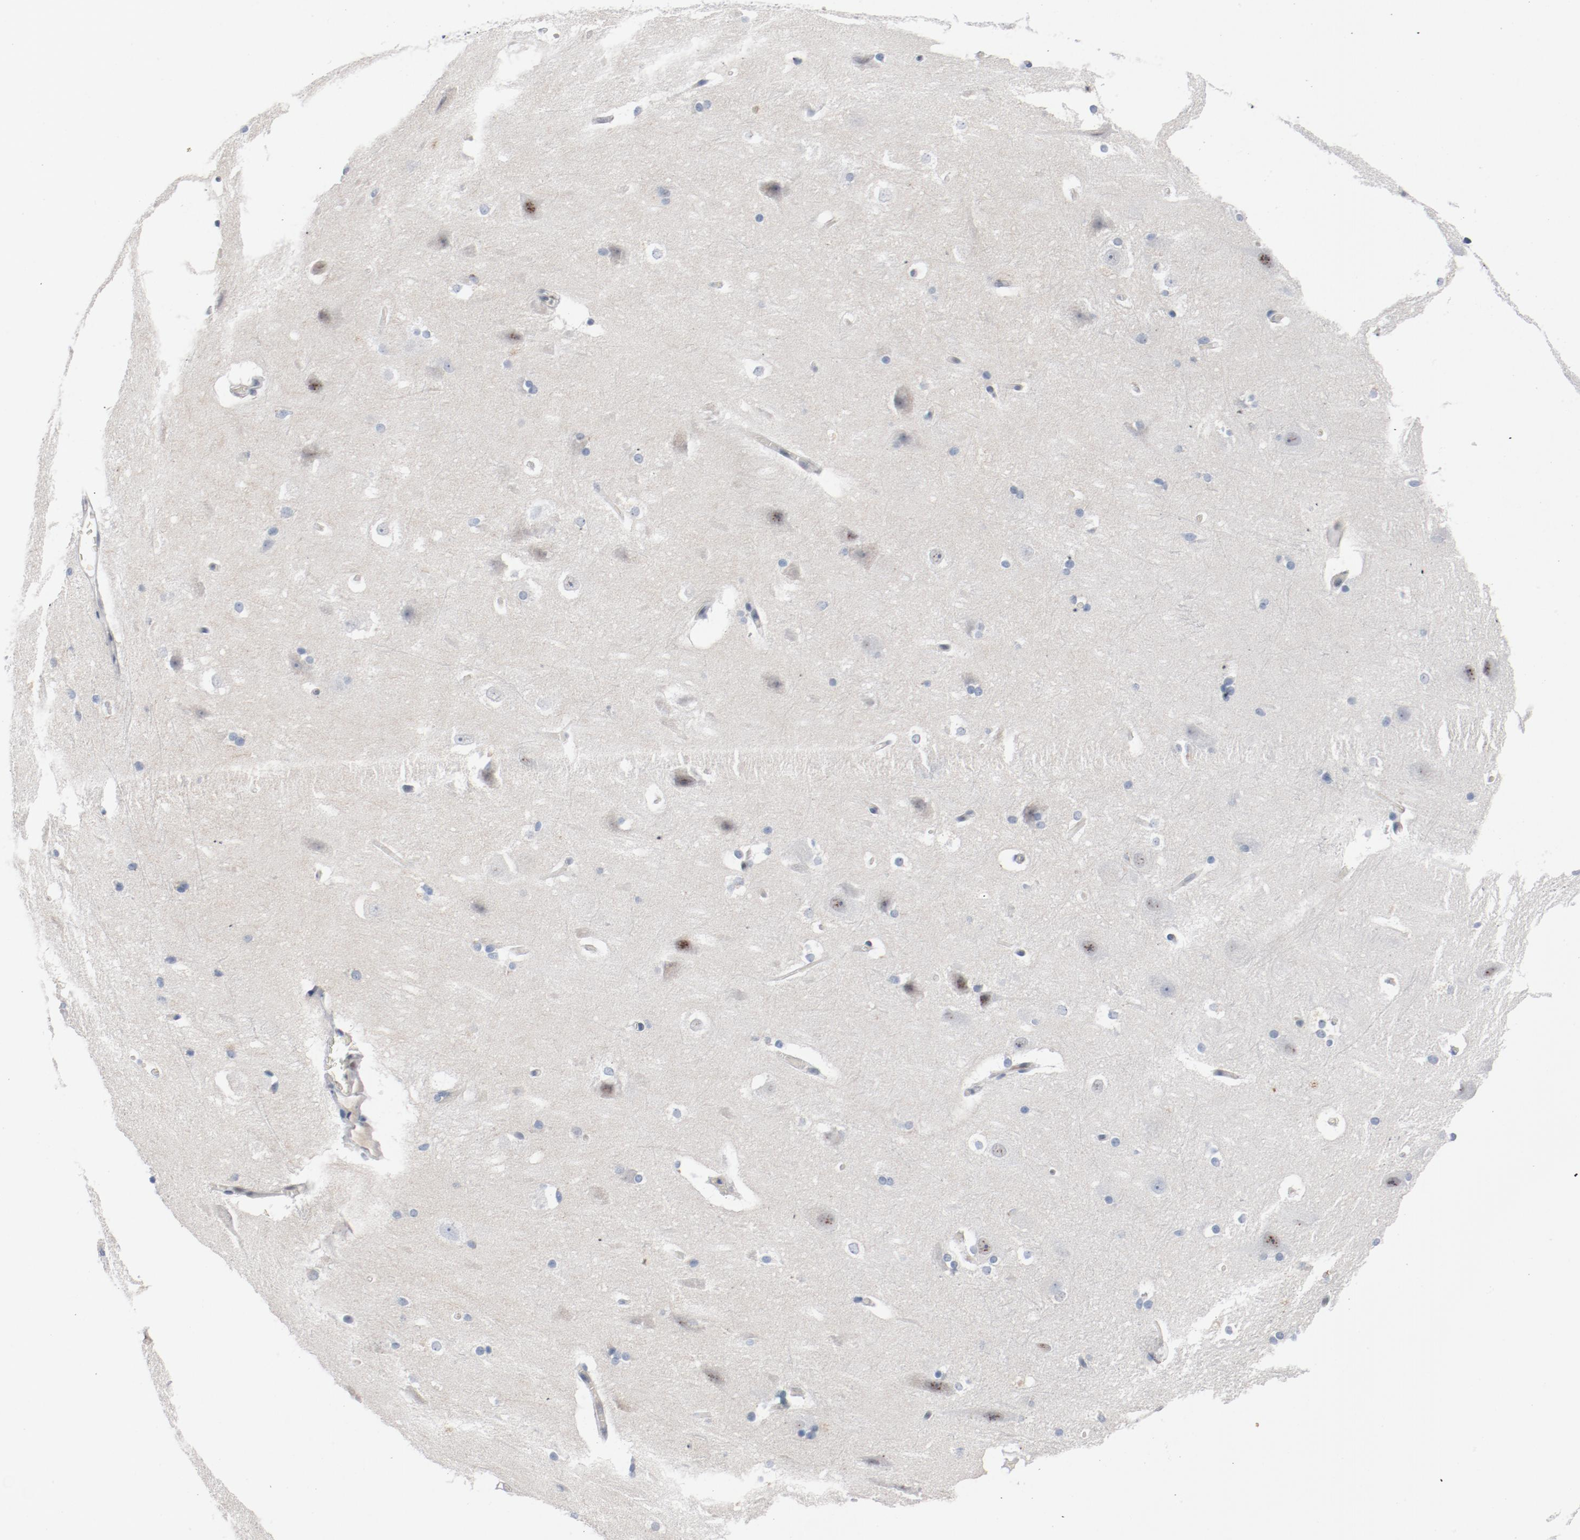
{"staining": {"intensity": "negative", "quantity": "none", "location": "none"}, "tissue": "hippocampus", "cell_type": "Glial cells", "image_type": "normal", "snomed": [{"axis": "morphology", "description": "Normal tissue, NOS"}, {"axis": "topography", "description": "Hippocampus"}], "caption": "Immunohistochemistry histopathology image of normal hippocampus stained for a protein (brown), which shows no staining in glial cells.", "gene": "ENSG00000285708", "patient": {"sex": "female", "age": 19}}